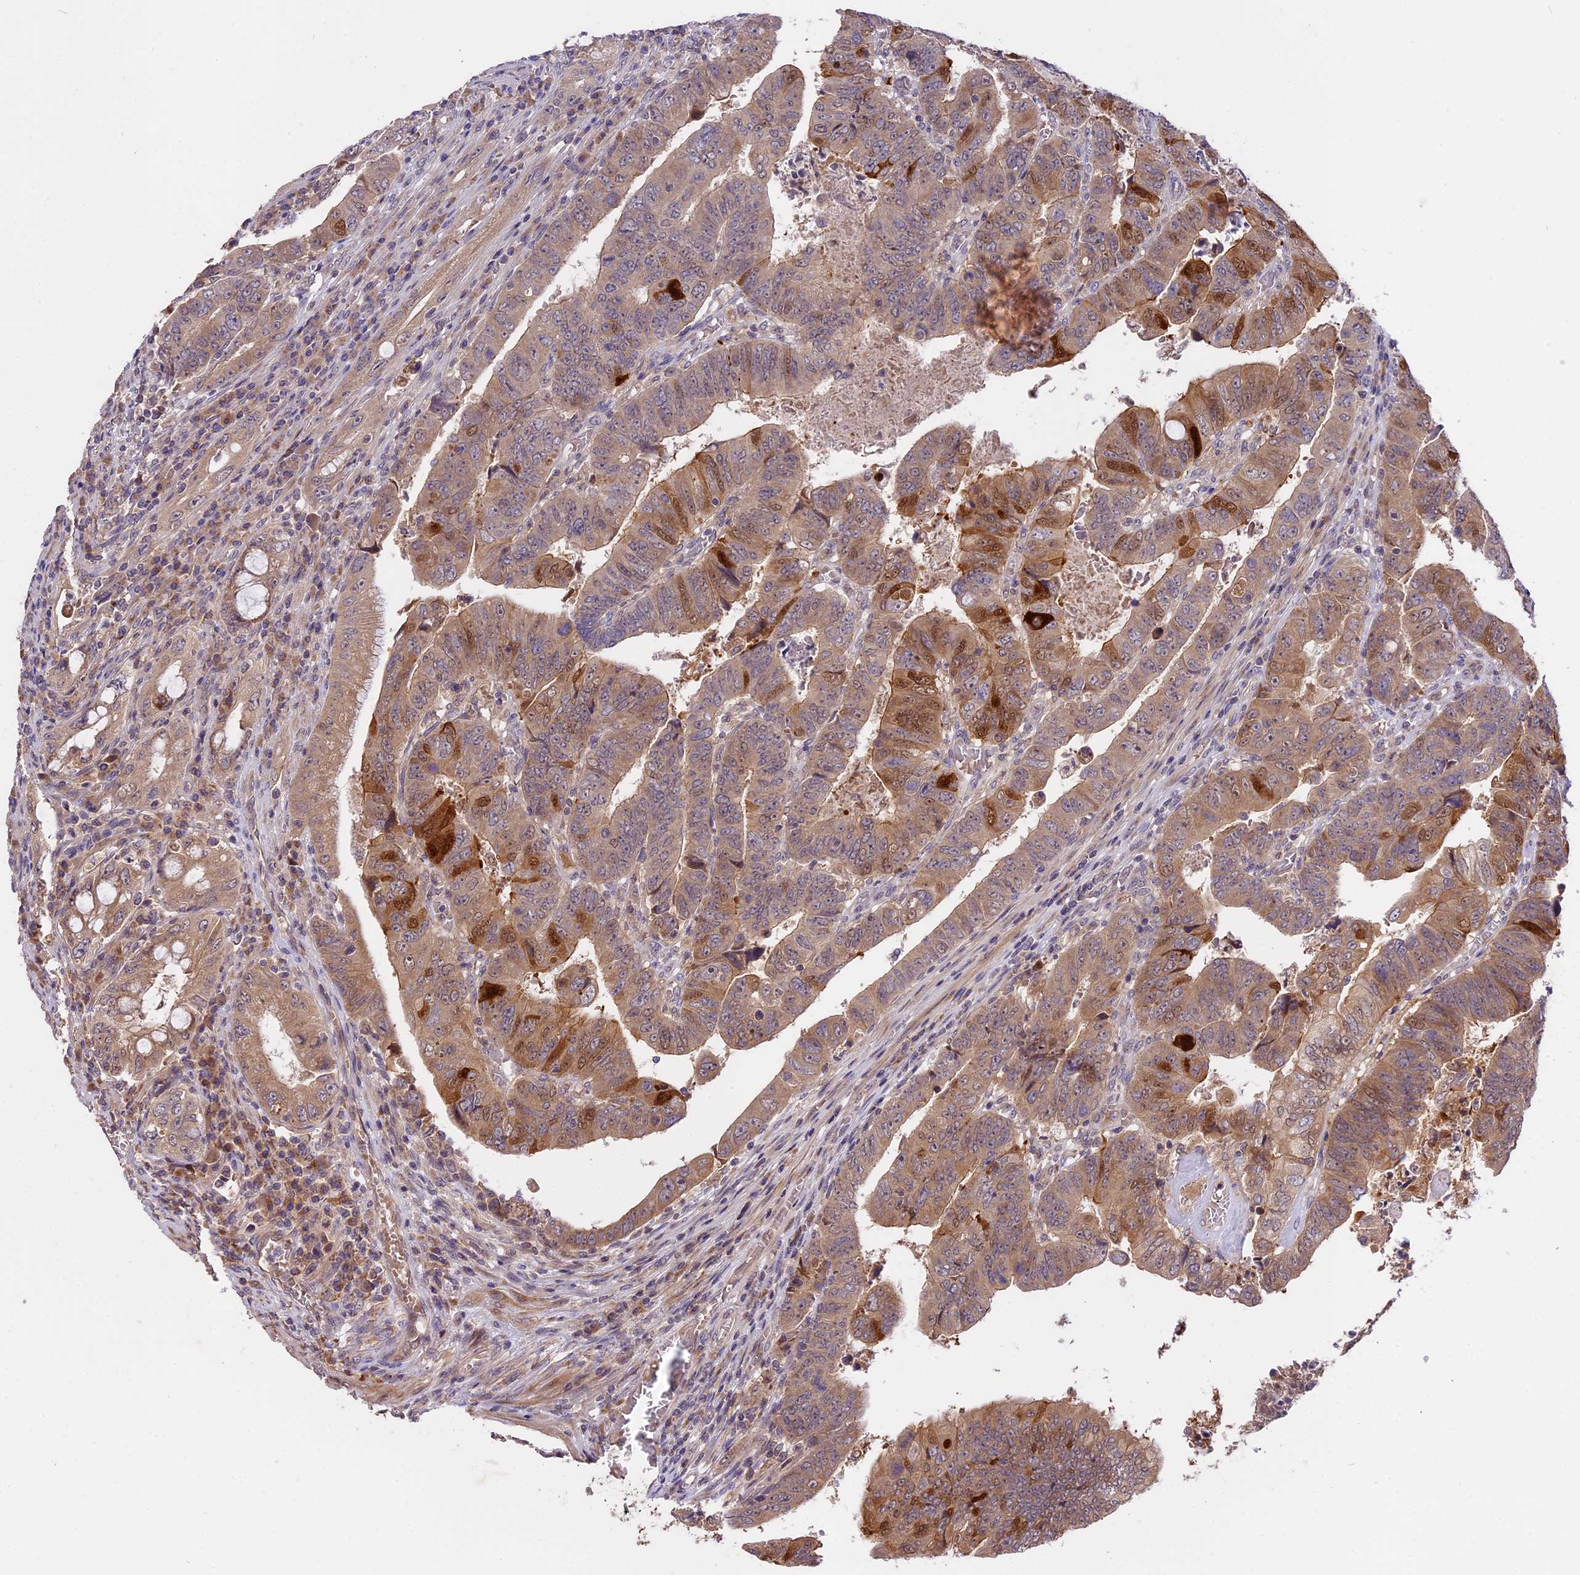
{"staining": {"intensity": "moderate", "quantity": ">75%", "location": "cytoplasmic/membranous"}, "tissue": "colorectal cancer", "cell_type": "Tumor cells", "image_type": "cancer", "snomed": [{"axis": "morphology", "description": "Normal tissue, NOS"}, {"axis": "morphology", "description": "Adenocarcinoma, NOS"}, {"axis": "topography", "description": "Rectum"}], "caption": "Colorectal adenocarcinoma was stained to show a protein in brown. There is medium levels of moderate cytoplasmic/membranous expression in about >75% of tumor cells. The protein of interest is shown in brown color, while the nuclei are stained blue.", "gene": "MEMO1", "patient": {"sex": "female", "age": 65}}